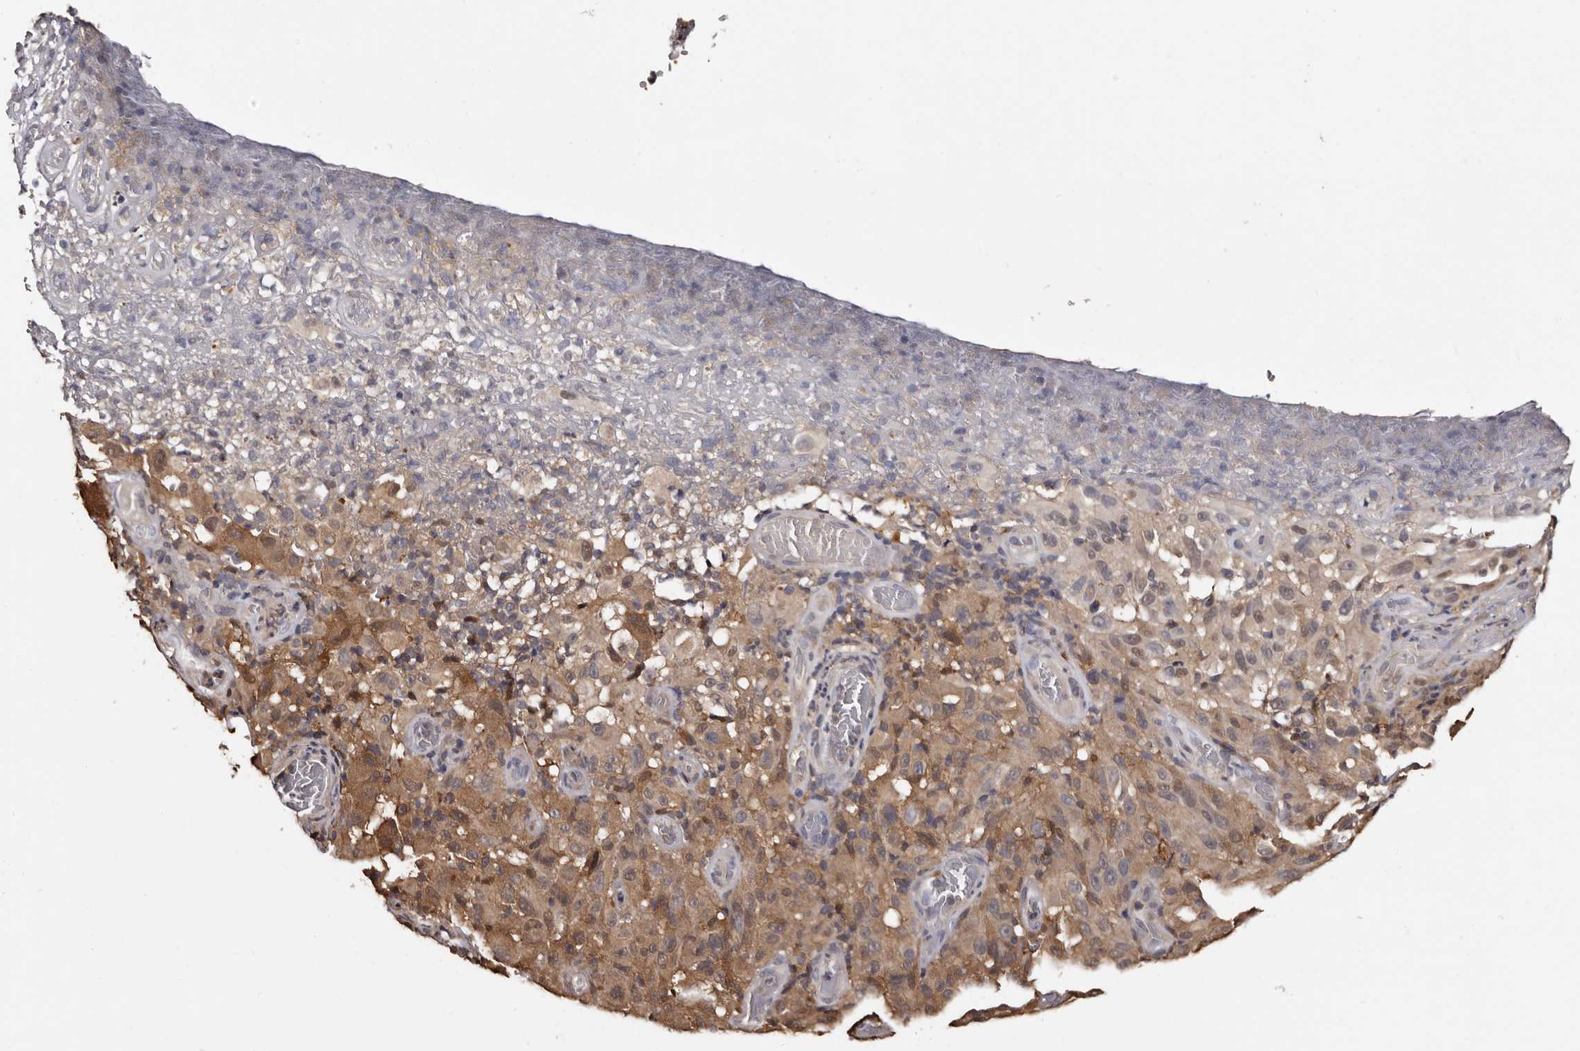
{"staining": {"intensity": "moderate", "quantity": ">75%", "location": "cytoplasmic/membranous"}, "tissue": "melanoma", "cell_type": "Tumor cells", "image_type": "cancer", "snomed": [{"axis": "morphology", "description": "Malignant melanoma, NOS"}, {"axis": "topography", "description": "Skin"}], "caption": "Protein positivity by immunohistochemistry exhibits moderate cytoplasmic/membranous staining in approximately >75% of tumor cells in malignant melanoma.", "gene": "DNPH1", "patient": {"sex": "female", "age": 82}}